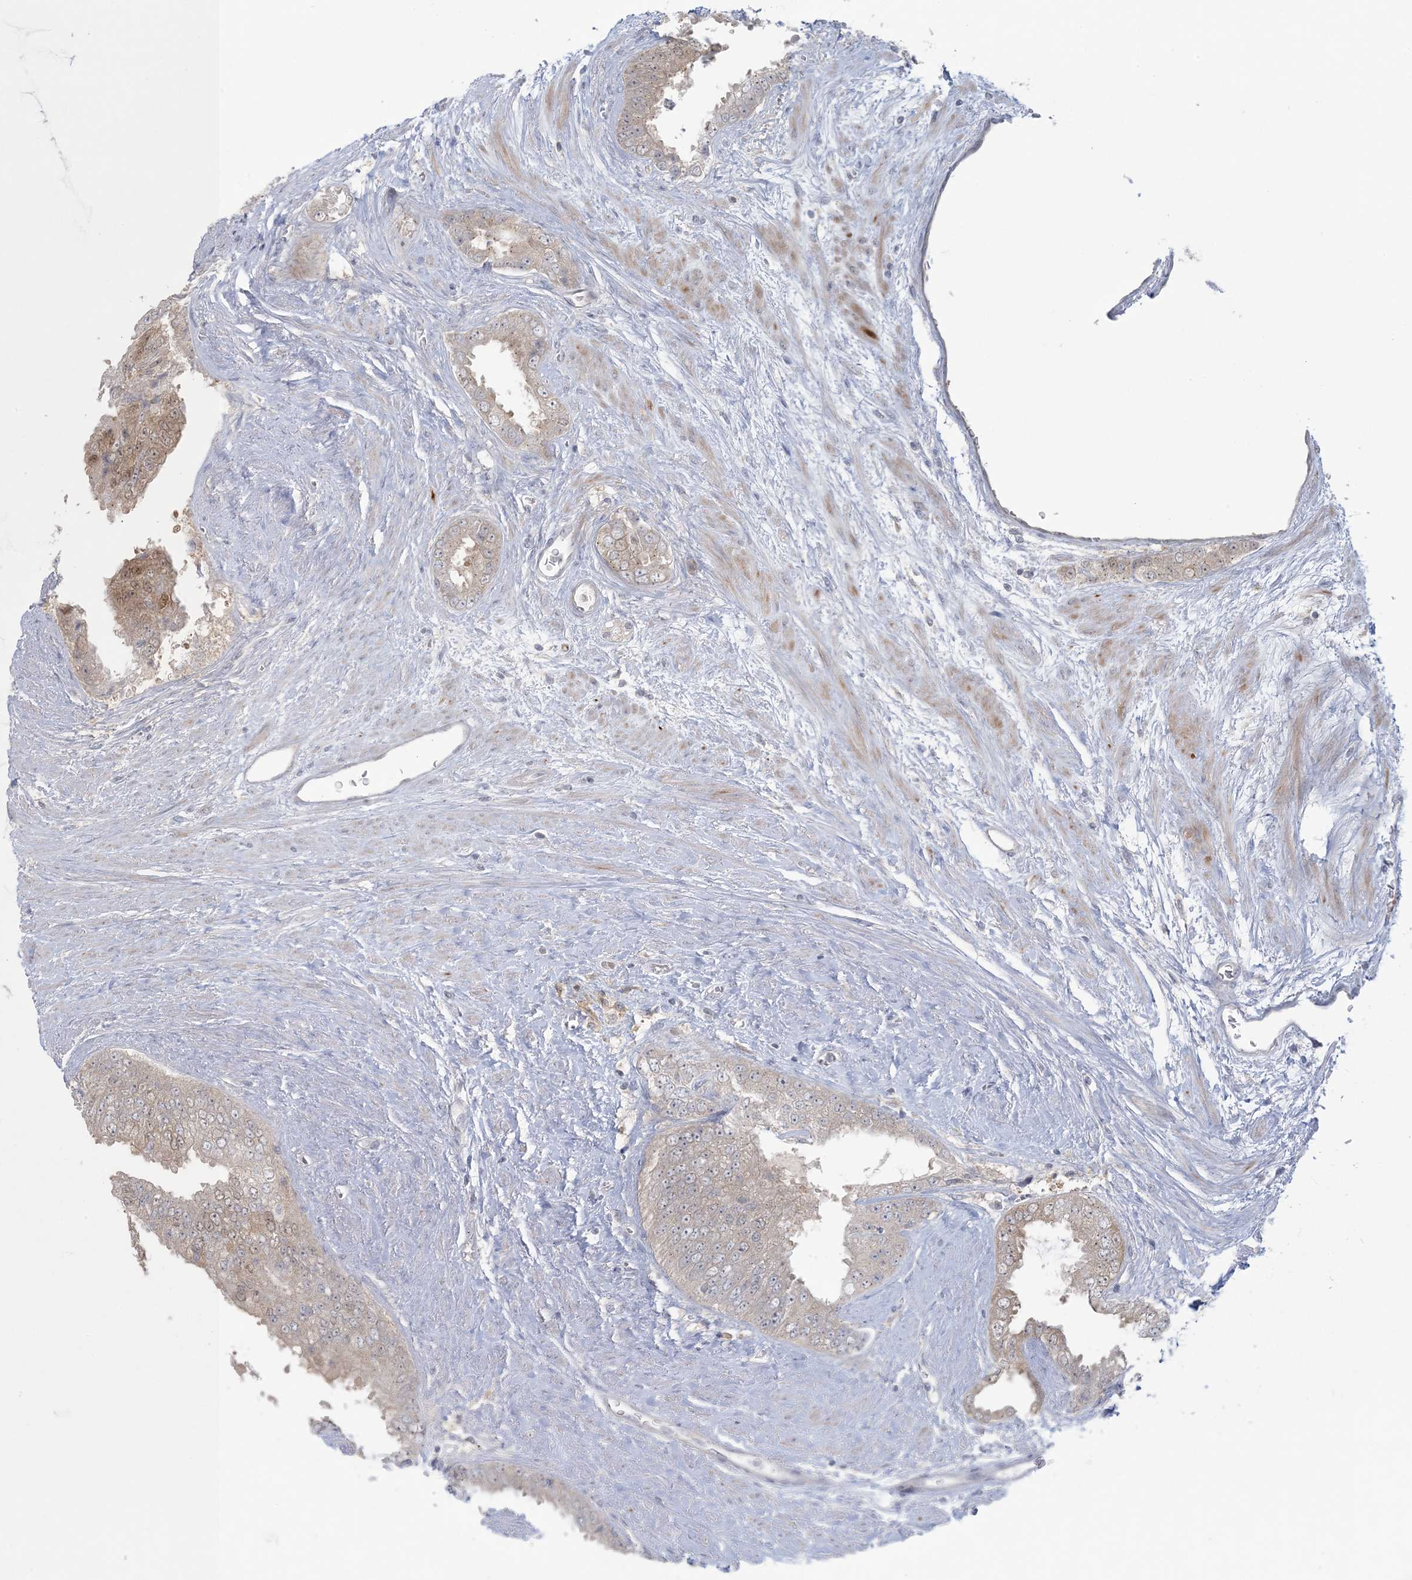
{"staining": {"intensity": "weak", "quantity": ">75%", "location": "cytoplasmic/membranous"}, "tissue": "prostate cancer", "cell_type": "Tumor cells", "image_type": "cancer", "snomed": [{"axis": "morphology", "description": "Adenocarcinoma, High grade"}, {"axis": "topography", "description": "Prostate"}], "caption": "Prostate cancer was stained to show a protein in brown. There is low levels of weak cytoplasmic/membranous expression in approximately >75% of tumor cells.", "gene": "NRBP2", "patient": {"sex": "male", "age": 58}}